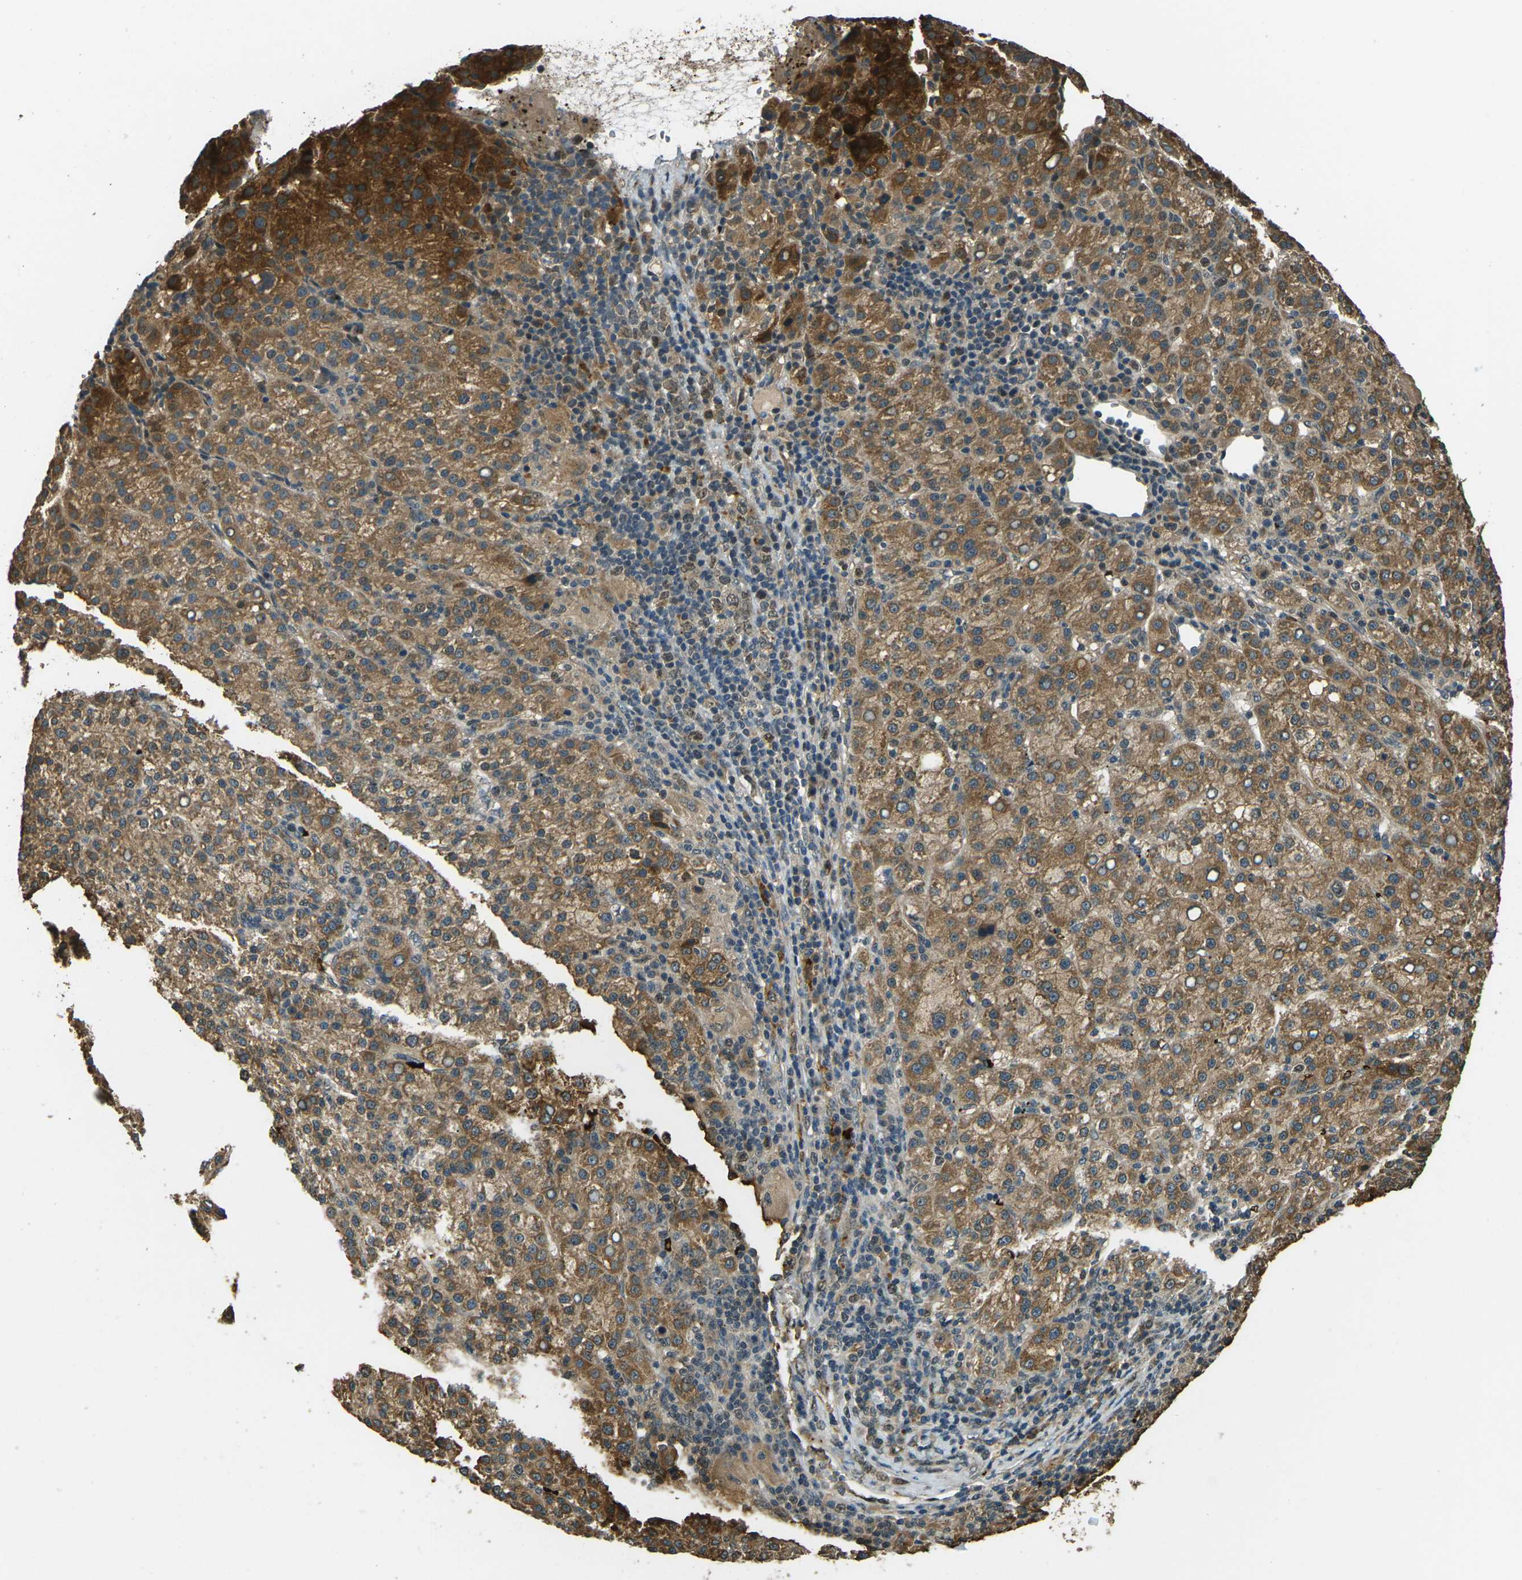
{"staining": {"intensity": "moderate", "quantity": ">75%", "location": "cytoplasmic/membranous"}, "tissue": "liver cancer", "cell_type": "Tumor cells", "image_type": "cancer", "snomed": [{"axis": "morphology", "description": "Carcinoma, Hepatocellular, NOS"}, {"axis": "topography", "description": "Liver"}], "caption": "Protein staining reveals moderate cytoplasmic/membranous staining in about >75% of tumor cells in liver cancer.", "gene": "TOR1A", "patient": {"sex": "female", "age": 58}}